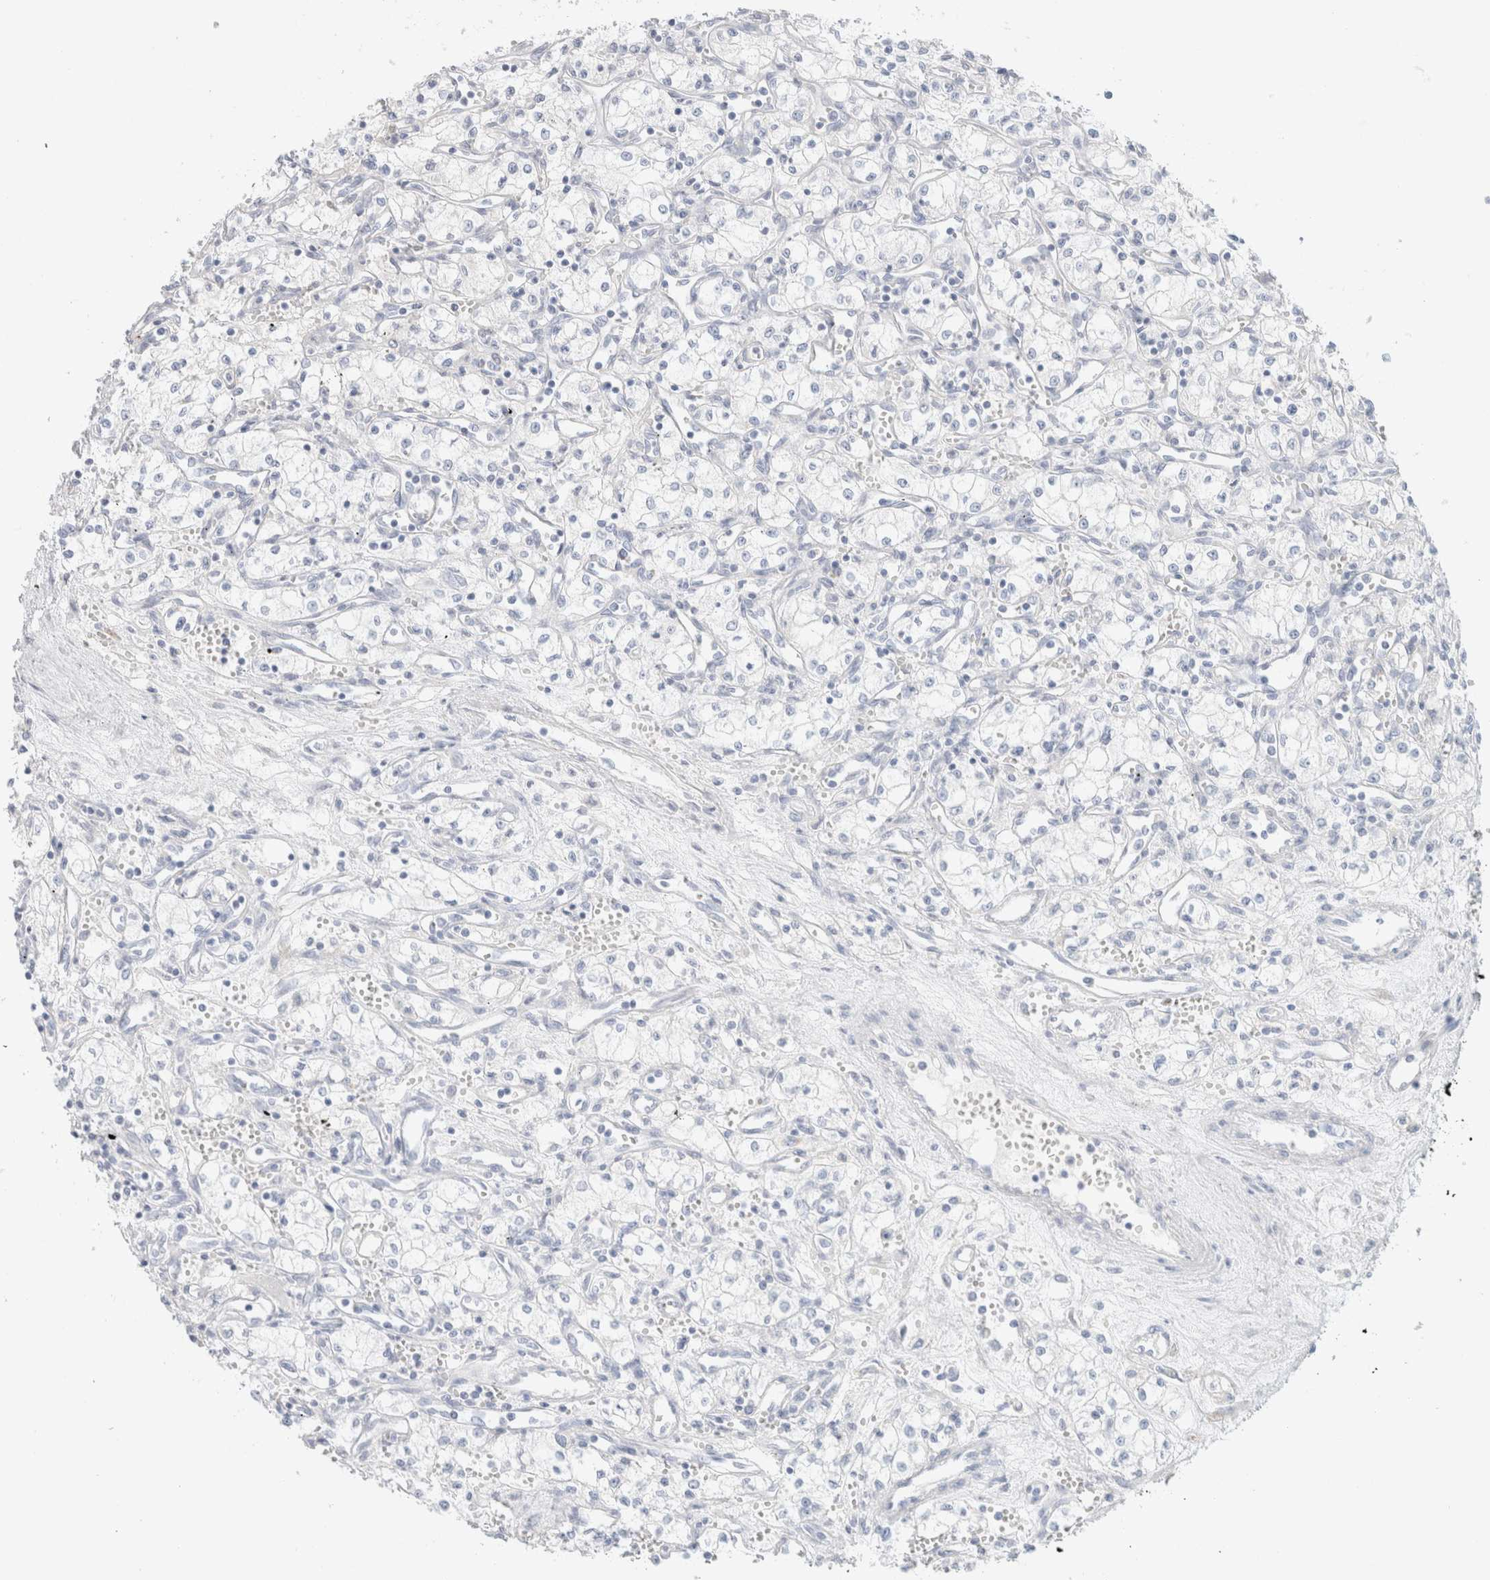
{"staining": {"intensity": "negative", "quantity": "none", "location": "none"}, "tissue": "renal cancer", "cell_type": "Tumor cells", "image_type": "cancer", "snomed": [{"axis": "morphology", "description": "Adenocarcinoma, NOS"}, {"axis": "topography", "description": "Kidney"}], "caption": "Immunohistochemistry of renal adenocarcinoma exhibits no staining in tumor cells. The staining is performed using DAB brown chromogen with nuclei counter-stained in using hematoxylin.", "gene": "CPQ", "patient": {"sex": "male", "age": 59}}